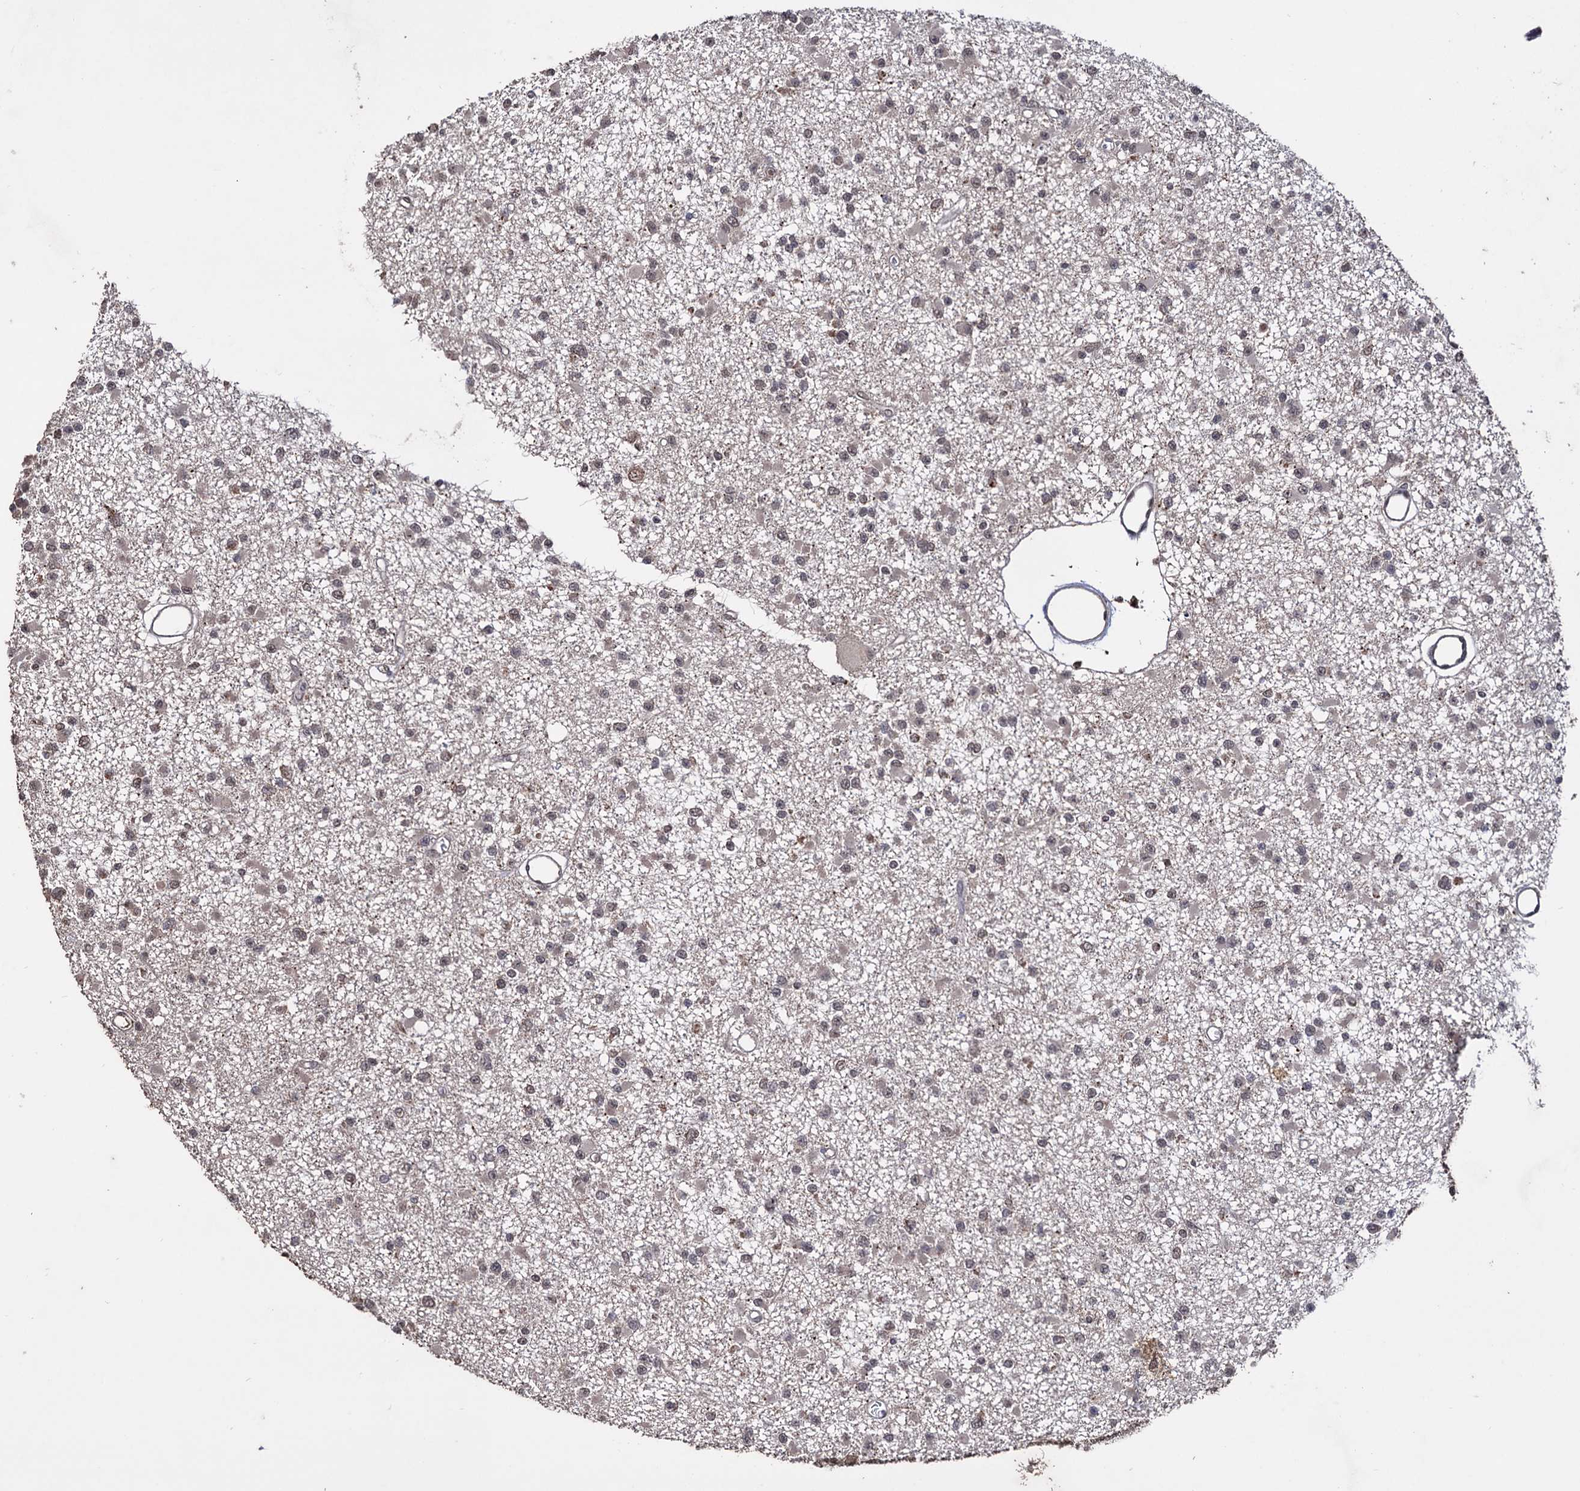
{"staining": {"intensity": "weak", "quantity": "25%-75%", "location": "nuclear"}, "tissue": "glioma", "cell_type": "Tumor cells", "image_type": "cancer", "snomed": [{"axis": "morphology", "description": "Glioma, malignant, Low grade"}, {"axis": "topography", "description": "Brain"}], "caption": "Immunohistochemical staining of low-grade glioma (malignant) displays weak nuclear protein expression in about 25%-75% of tumor cells. Using DAB (3,3'-diaminobenzidine) (brown) and hematoxylin (blue) stains, captured at high magnification using brightfield microscopy.", "gene": "KLF5", "patient": {"sex": "female", "age": 22}}